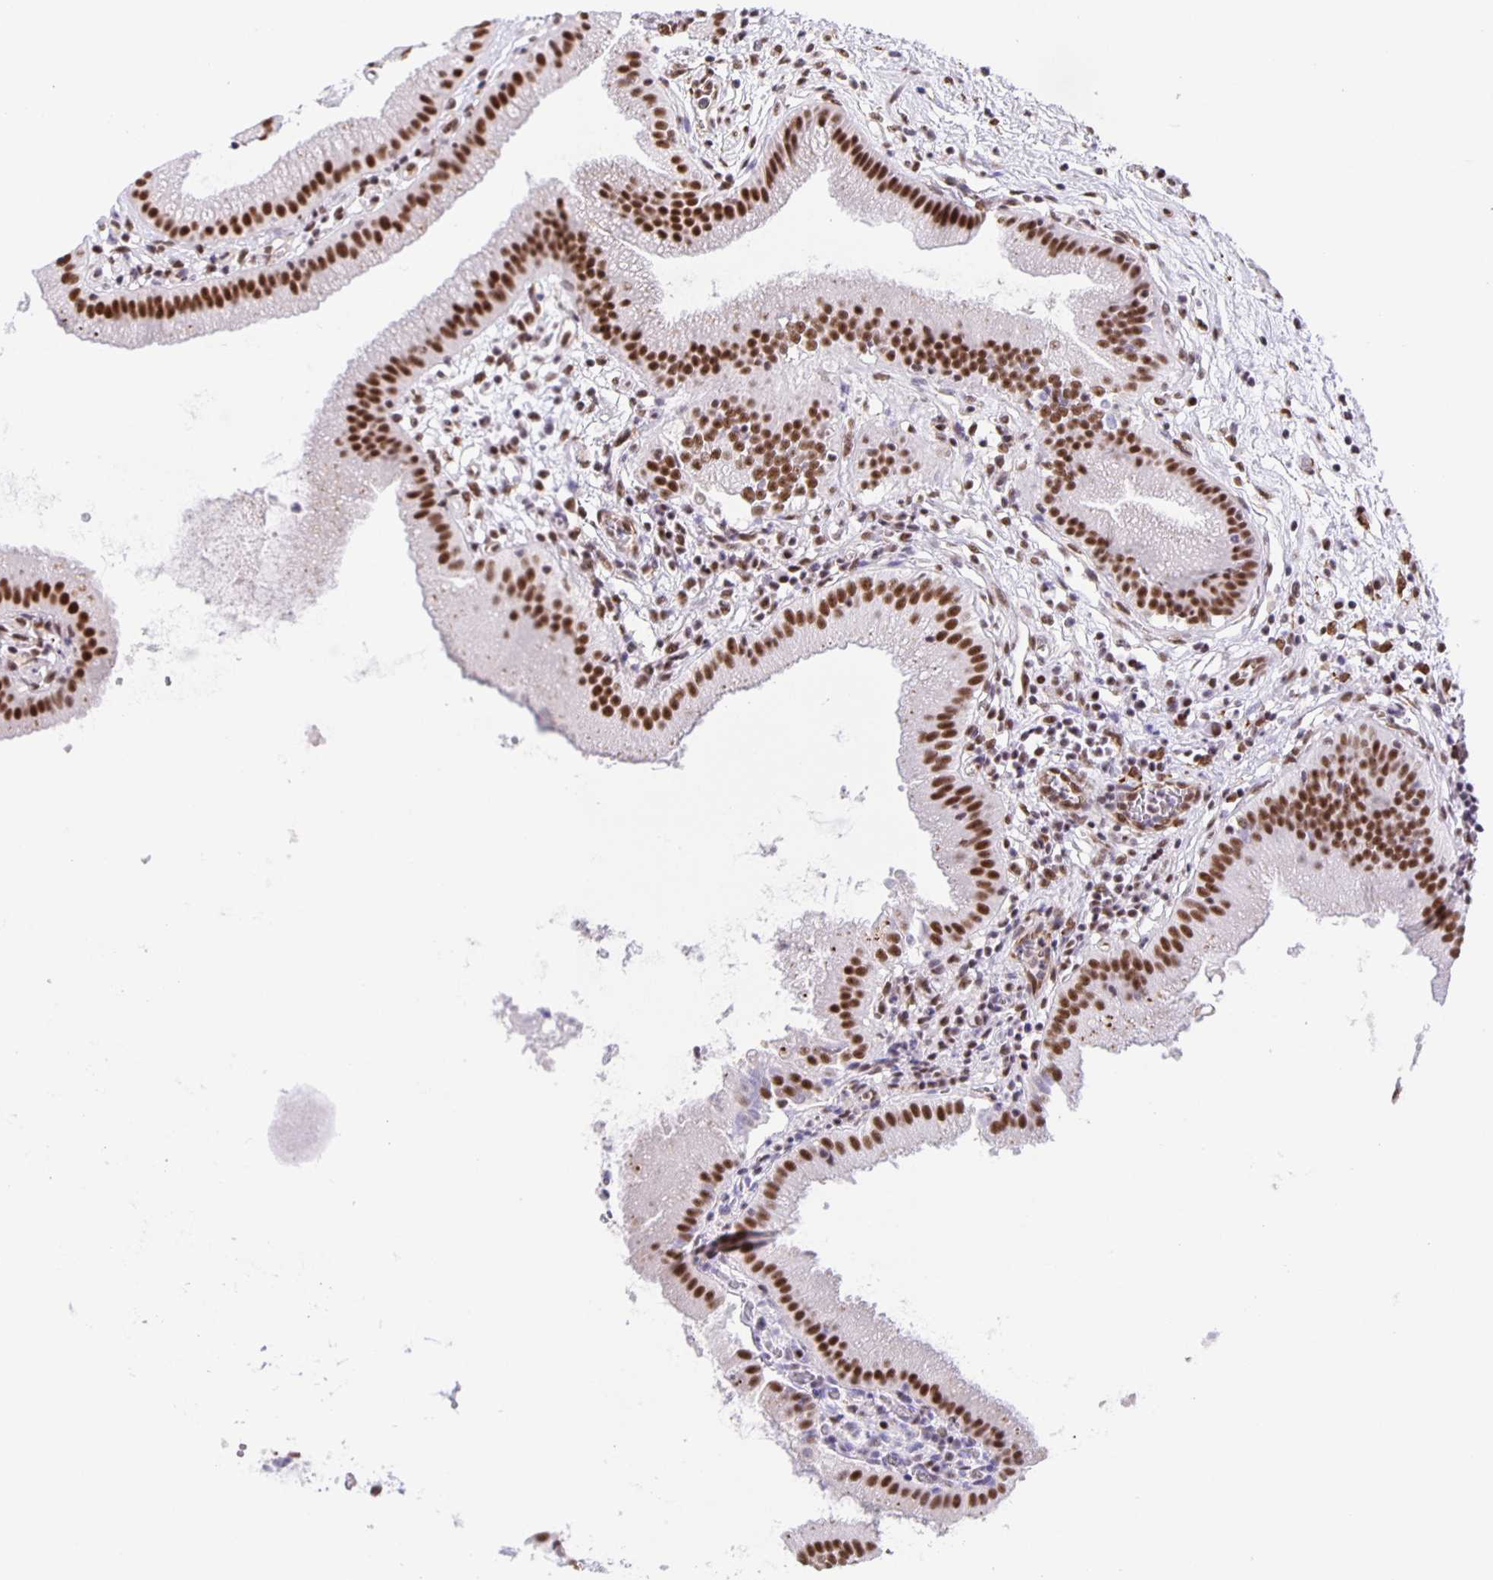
{"staining": {"intensity": "strong", "quantity": ">75%", "location": "nuclear"}, "tissue": "gallbladder", "cell_type": "Glandular cells", "image_type": "normal", "snomed": [{"axis": "morphology", "description": "Normal tissue, NOS"}, {"axis": "topography", "description": "Gallbladder"}], "caption": "Protein positivity by immunohistochemistry reveals strong nuclear expression in approximately >75% of glandular cells in normal gallbladder.", "gene": "ZRANB2", "patient": {"sex": "female", "age": 65}}